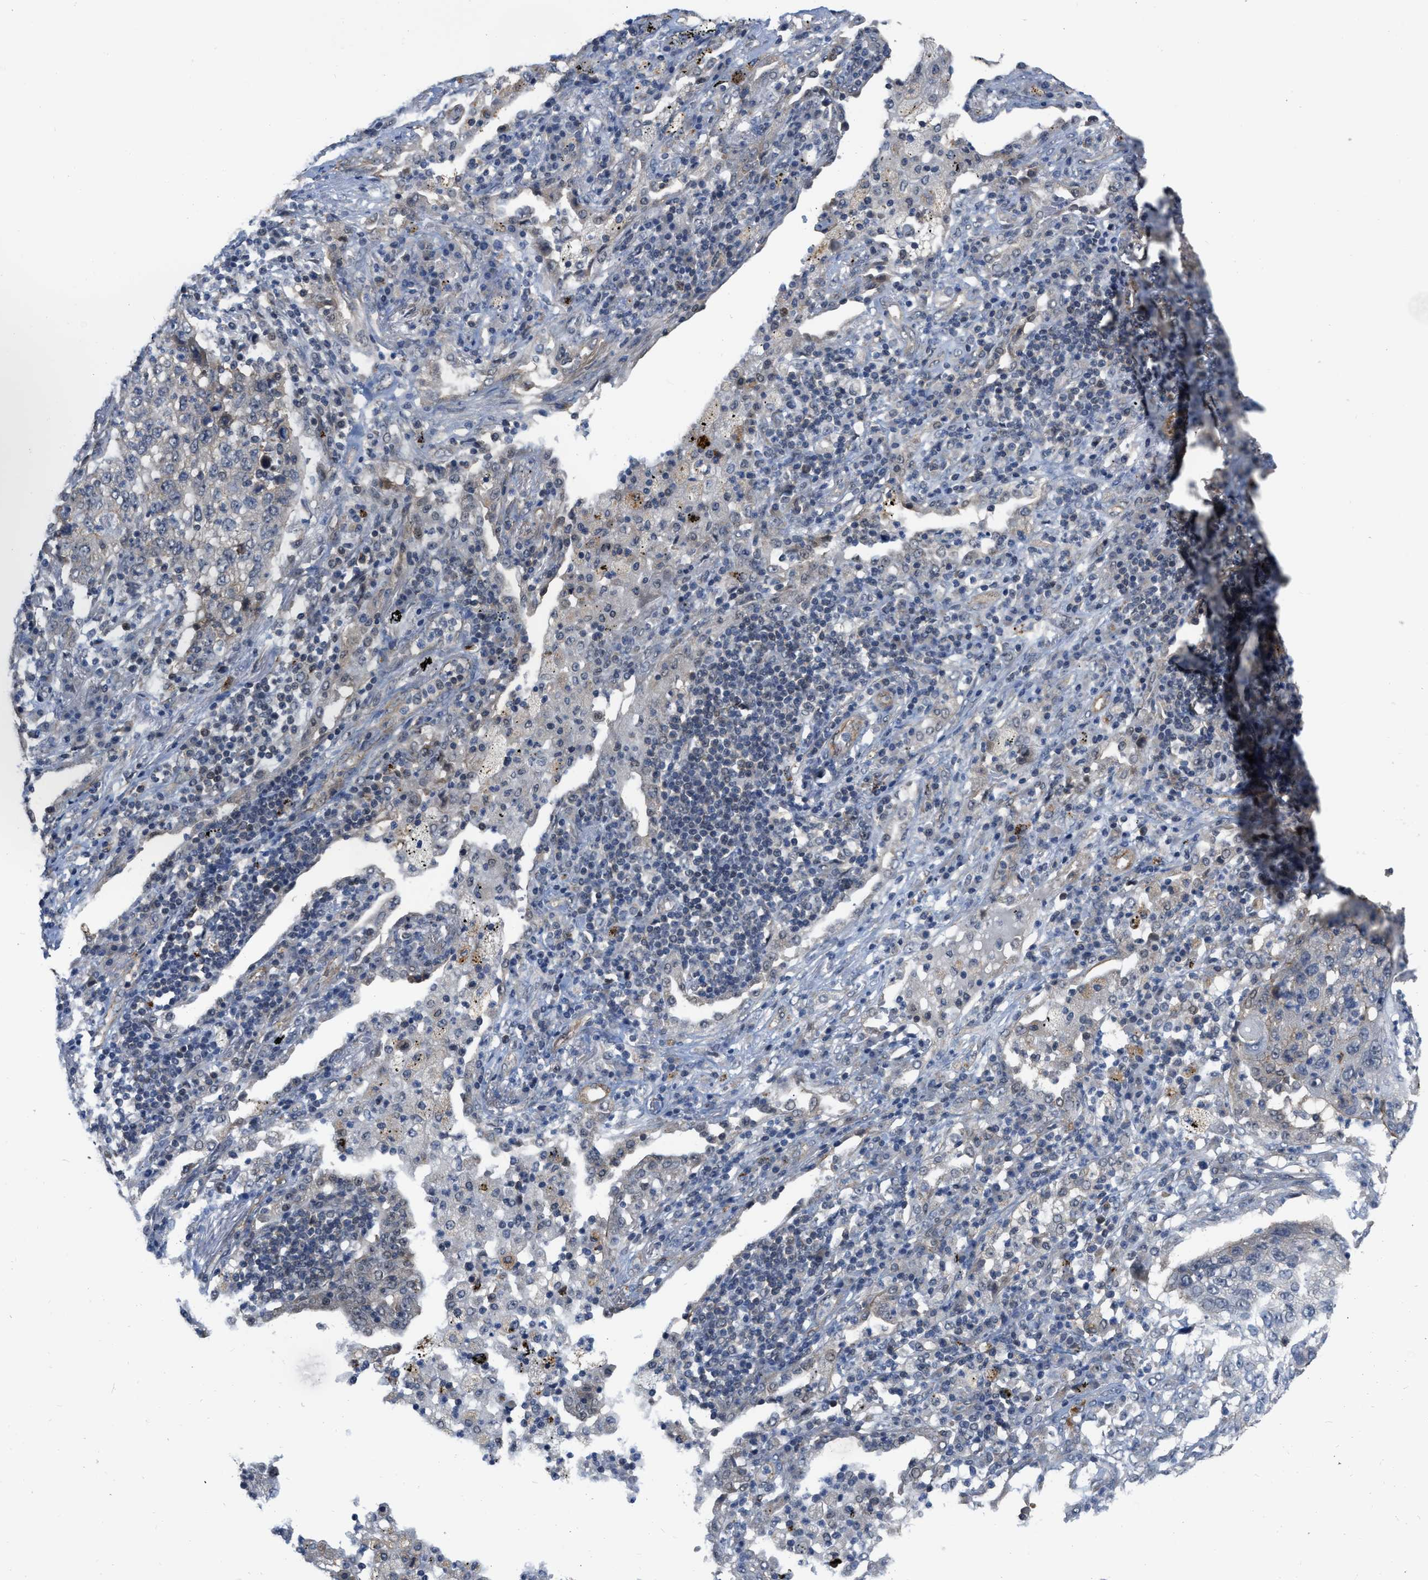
{"staining": {"intensity": "negative", "quantity": "none", "location": "none"}, "tissue": "lung cancer", "cell_type": "Tumor cells", "image_type": "cancer", "snomed": [{"axis": "morphology", "description": "Squamous cell carcinoma, NOS"}, {"axis": "topography", "description": "Lung"}], "caption": "Tumor cells are negative for brown protein staining in lung cancer (squamous cell carcinoma).", "gene": "NAPEPLD", "patient": {"sex": "female", "age": 63}}